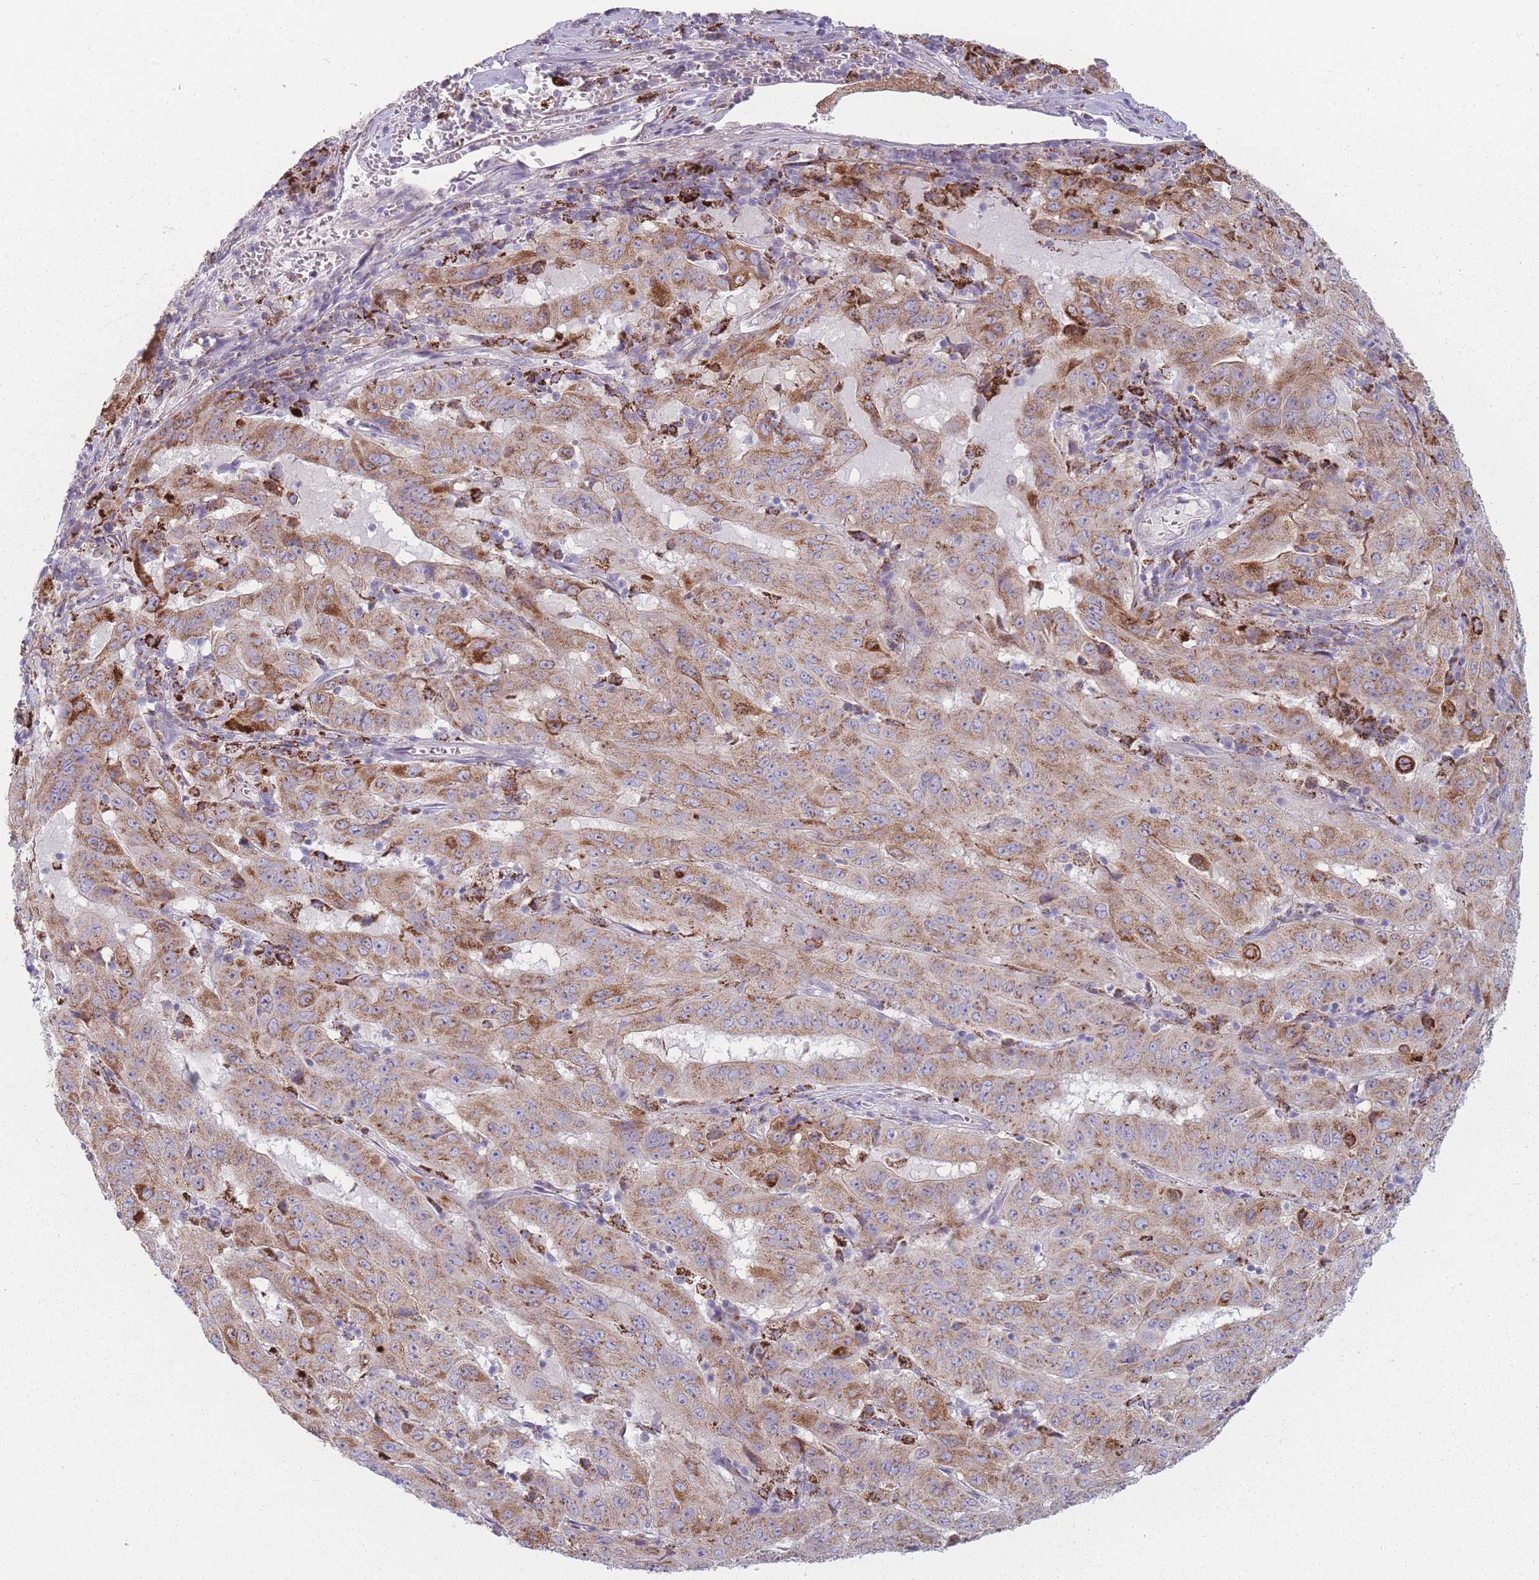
{"staining": {"intensity": "strong", "quantity": "25%-75%", "location": "cytoplasmic/membranous"}, "tissue": "pancreatic cancer", "cell_type": "Tumor cells", "image_type": "cancer", "snomed": [{"axis": "morphology", "description": "Adenocarcinoma, NOS"}, {"axis": "topography", "description": "Pancreas"}], "caption": "Immunohistochemical staining of human pancreatic cancer (adenocarcinoma) exhibits high levels of strong cytoplasmic/membranous staining in about 25%-75% of tumor cells.", "gene": "PEX11B", "patient": {"sex": "male", "age": 63}}